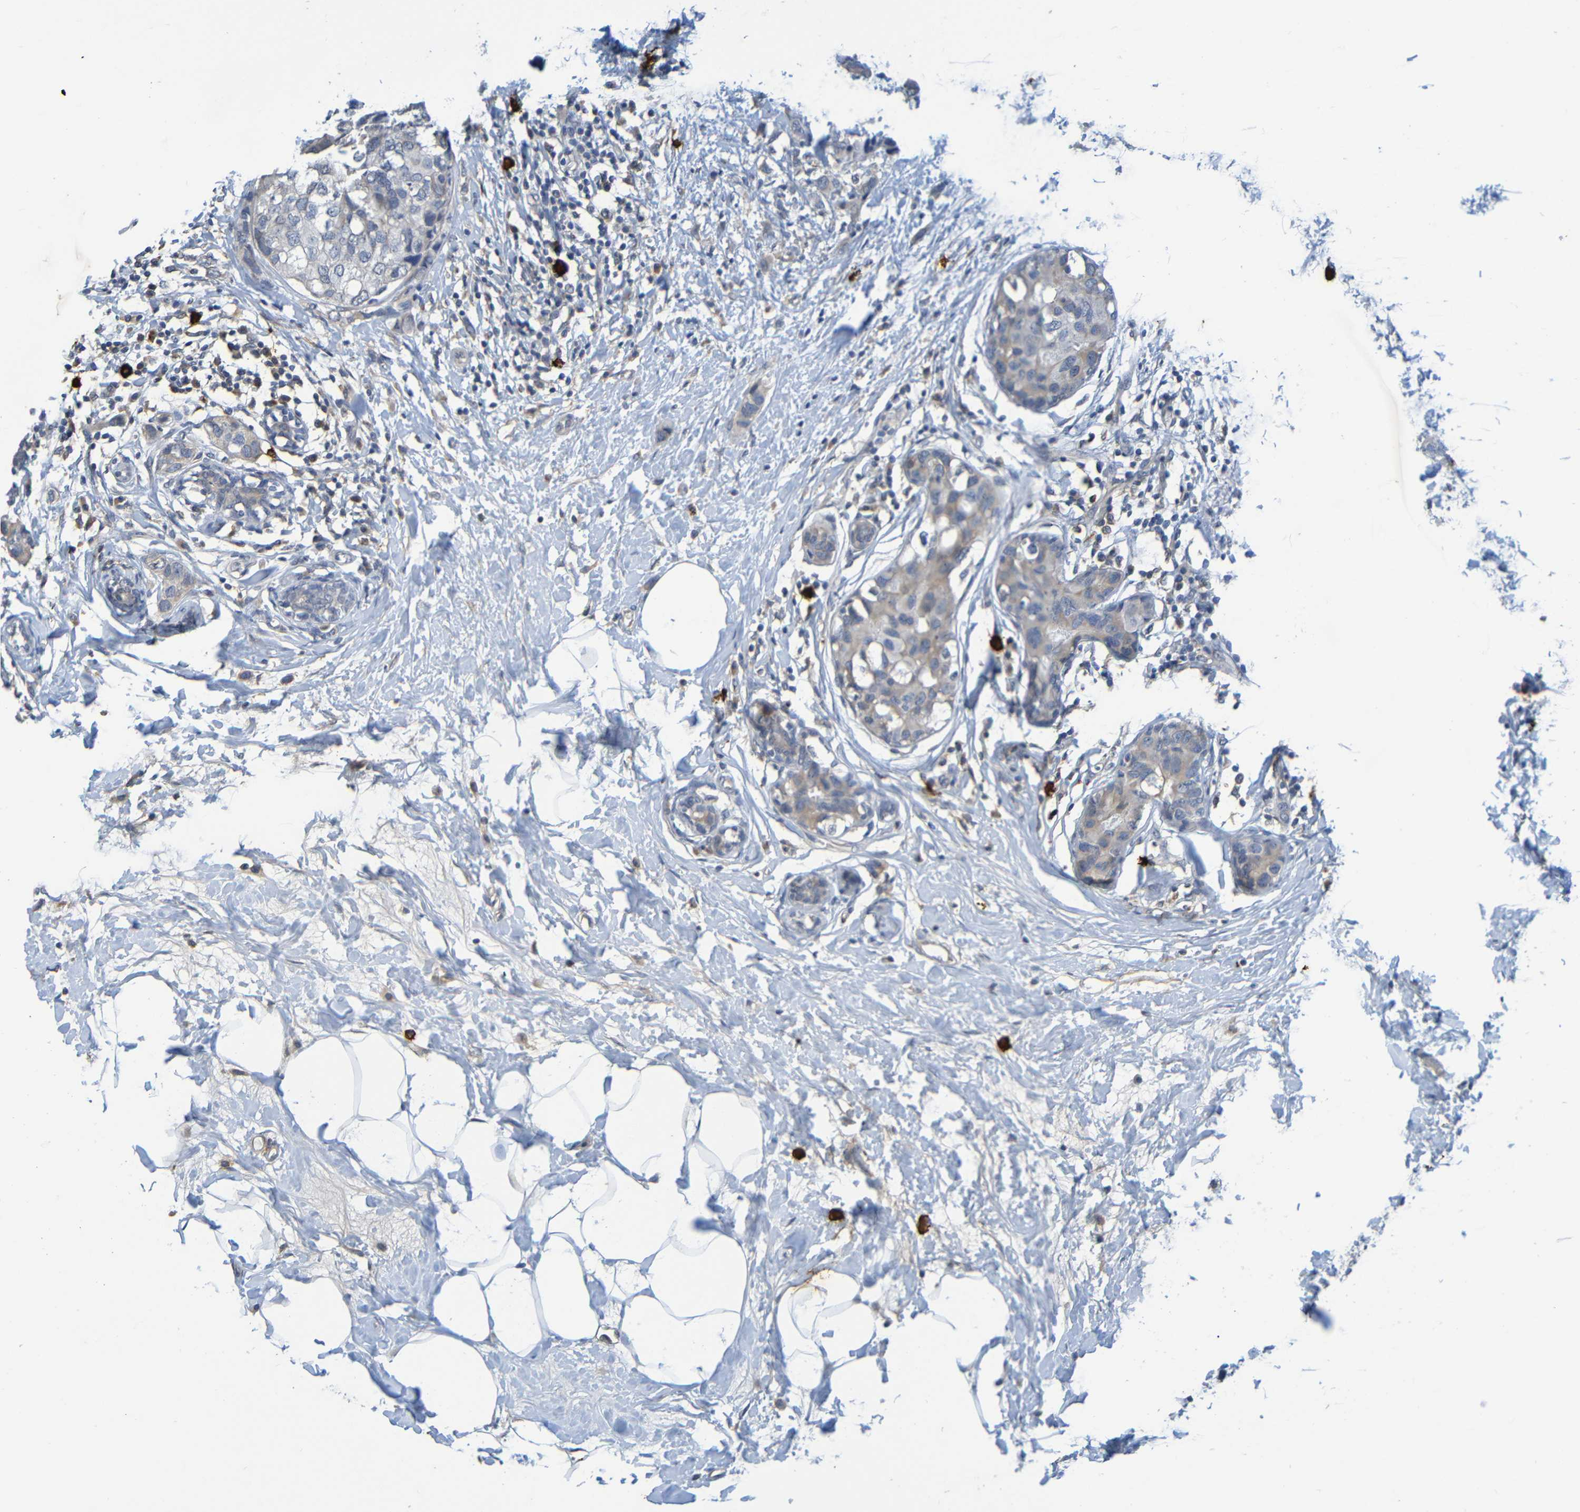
{"staining": {"intensity": "weak", "quantity": "25%-75%", "location": "cytoplasmic/membranous"}, "tissue": "breast cancer", "cell_type": "Tumor cells", "image_type": "cancer", "snomed": [{"axis": "morphology", "description": "Normal tissue, NOS"}, {"axis": "morphology", "description": "Duct carcinoma"}, {"axis": "topography", "description": "Breast"}], "caption": "An image of human breast cancer stained for a protein reveals weak cytoplasmic/membranous brown staining in tumor cells.", "gene": "C3AR1", "patient": {"sex": "female", "age": 50}}